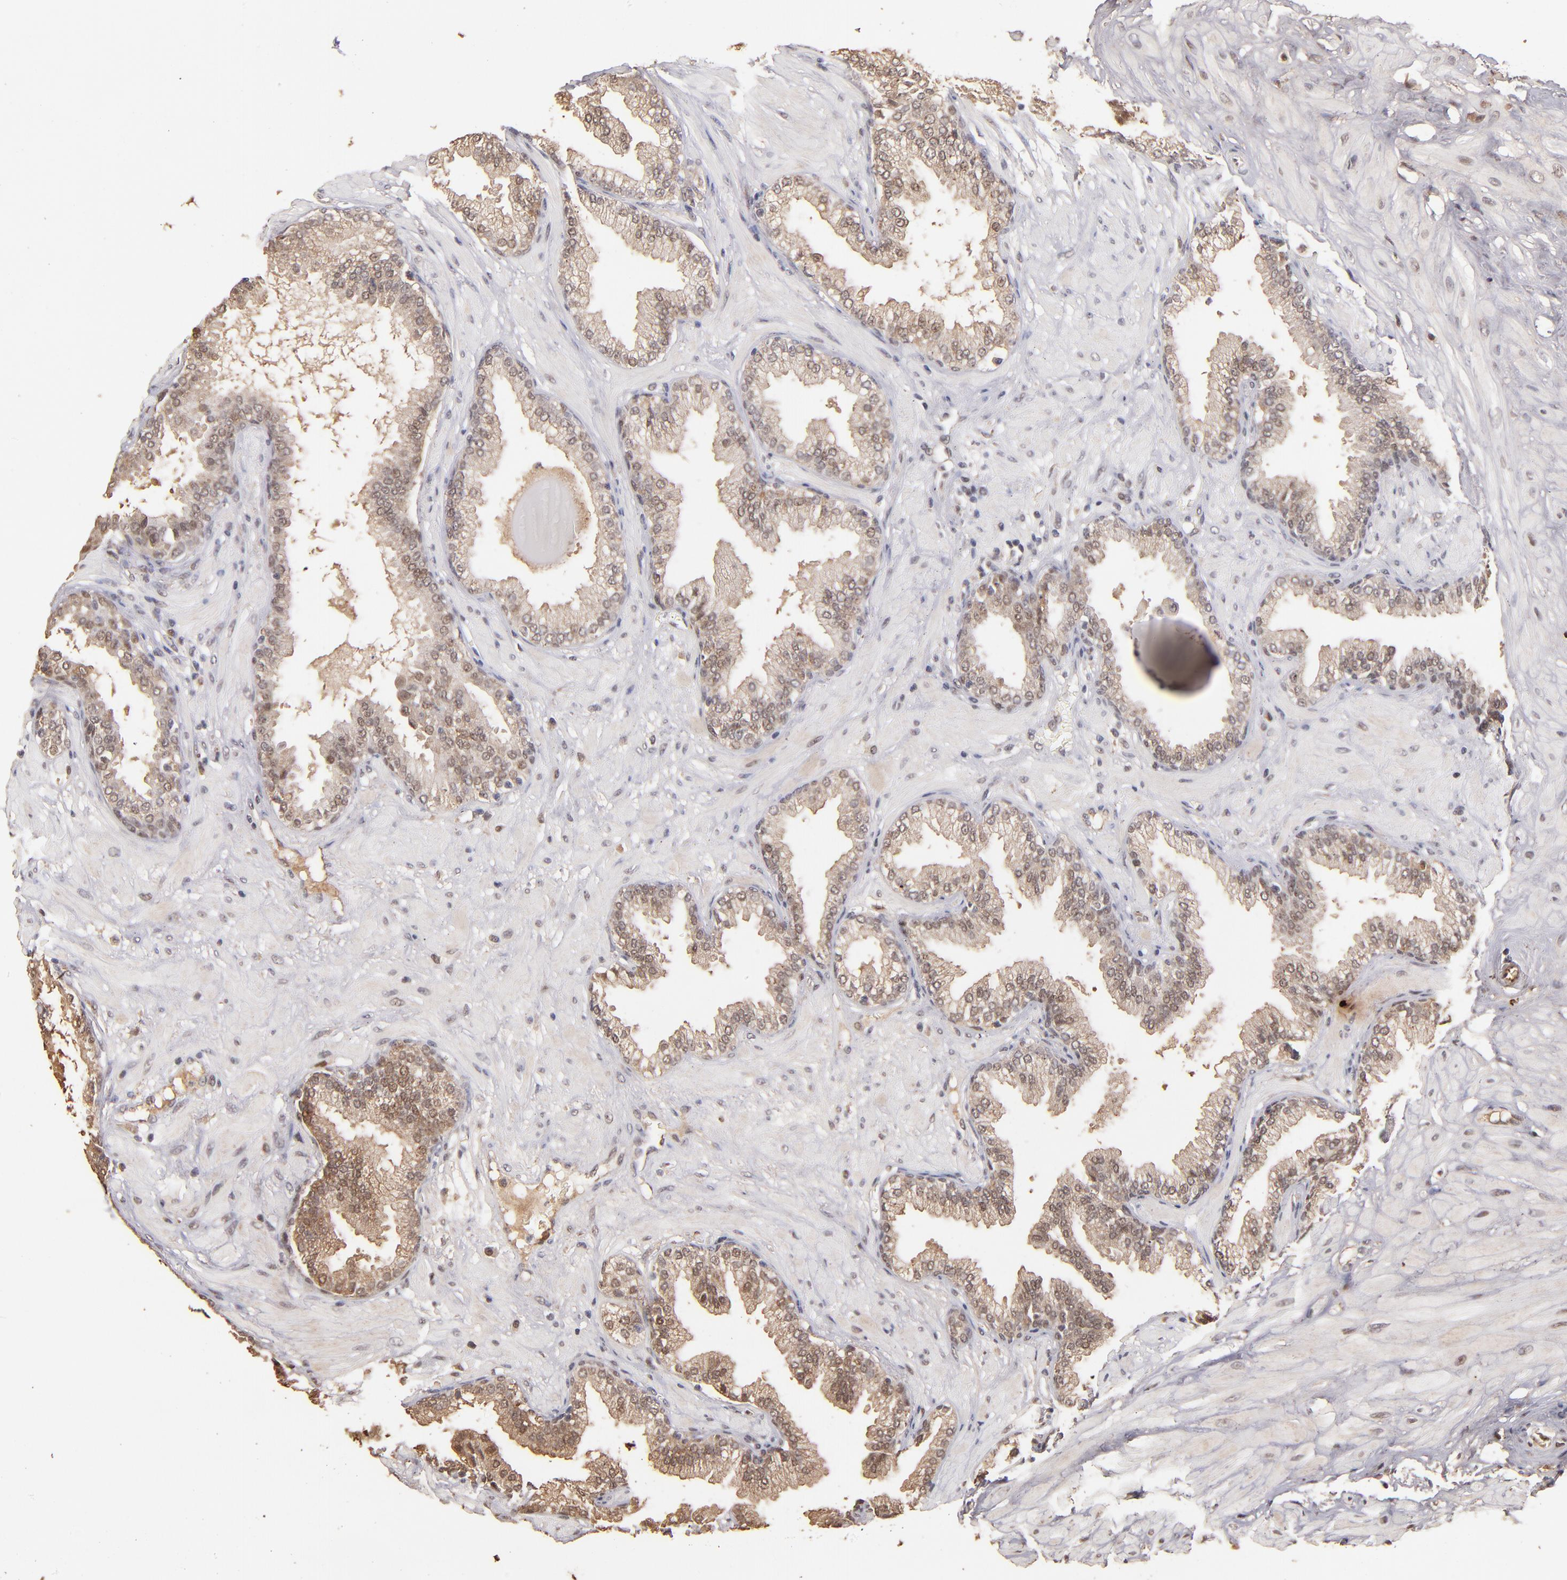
{"staining": {"intensity": "moderate", "quantity": ">75%", "location": "cytoplasmic/membranous,nuclear"}, "tissue": "prostate", "cell_type": "Glandular cells", "image_type": "normal", "snomed": [{"axis": "morphology", "description": "Normal tissue, NOS"}, {"axis": "topography", "description": "Prostate"}], "caption": "This histopathology image demonstrates benign prostate stained with immunohistochemistry to label a protein in brown. The cytoplasmic/membranous,nuclear of glandular cells show moderate positivity for the protein. Nuclei are counter-stained blue.", "gene": "EAPP", "patient": {"sex": "male", "age": 64}}